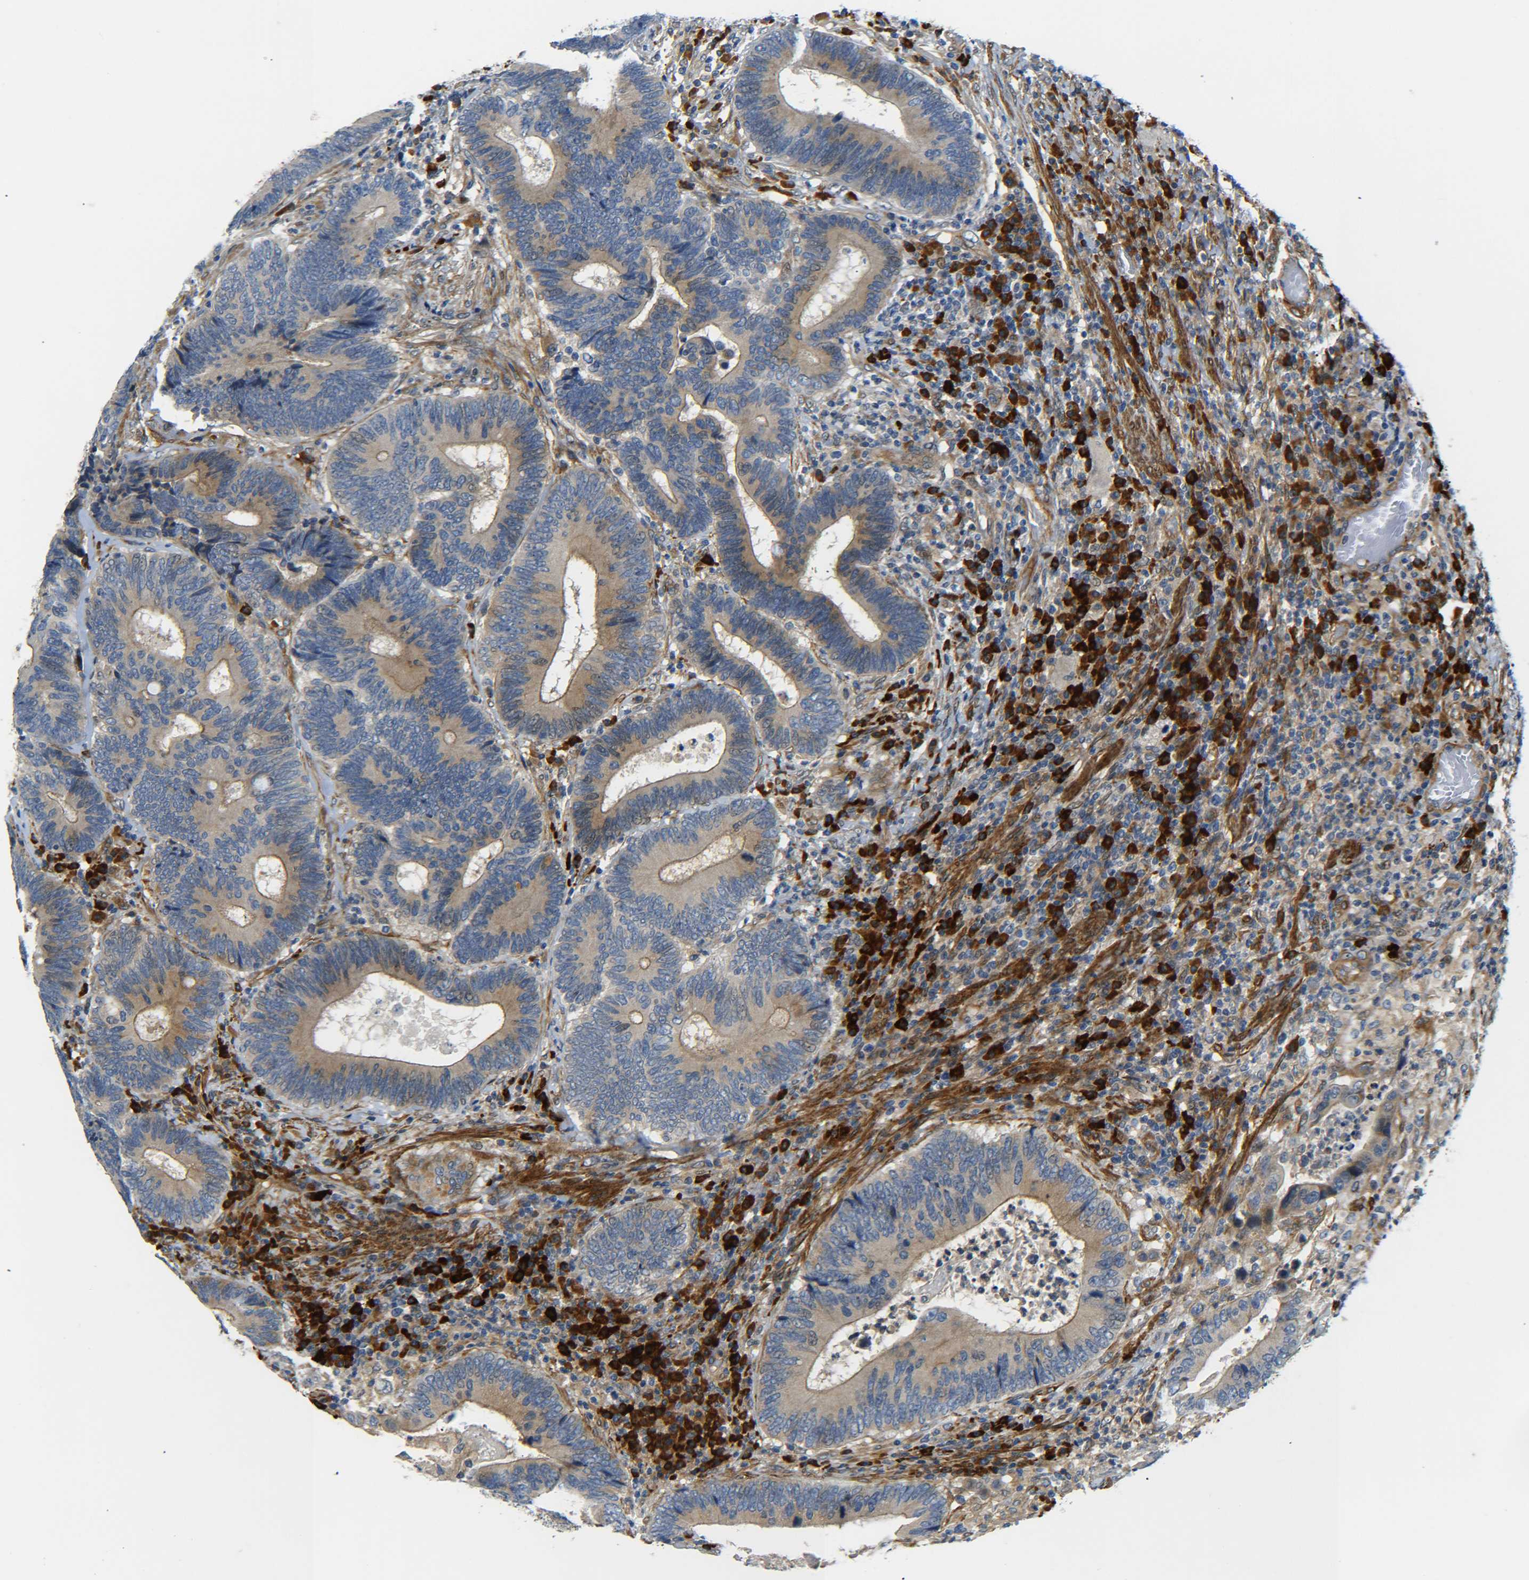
{"staining": {"intensity": "moderate", "quantity": ">75%", "location": "cytoplasmic/membranous"}, "tissue": "colorectal cancer", "cell_type": "Tumor cells", "image_type": "cancer", "snomed": [{"axis": "morphology", "description": "Adenocarcinoma, NOS"}, {"axis": "topography", "description": "Colon"}], "caption": "Immunohistochemical staining of human colorectal adenocarcinoma demonstrates medium levels of moderate cytoplasmic/membranous protein staining in about >75% of tumor cells.", "gene": "MEIS1", "patient": {"sex": "female", "age": 78}}